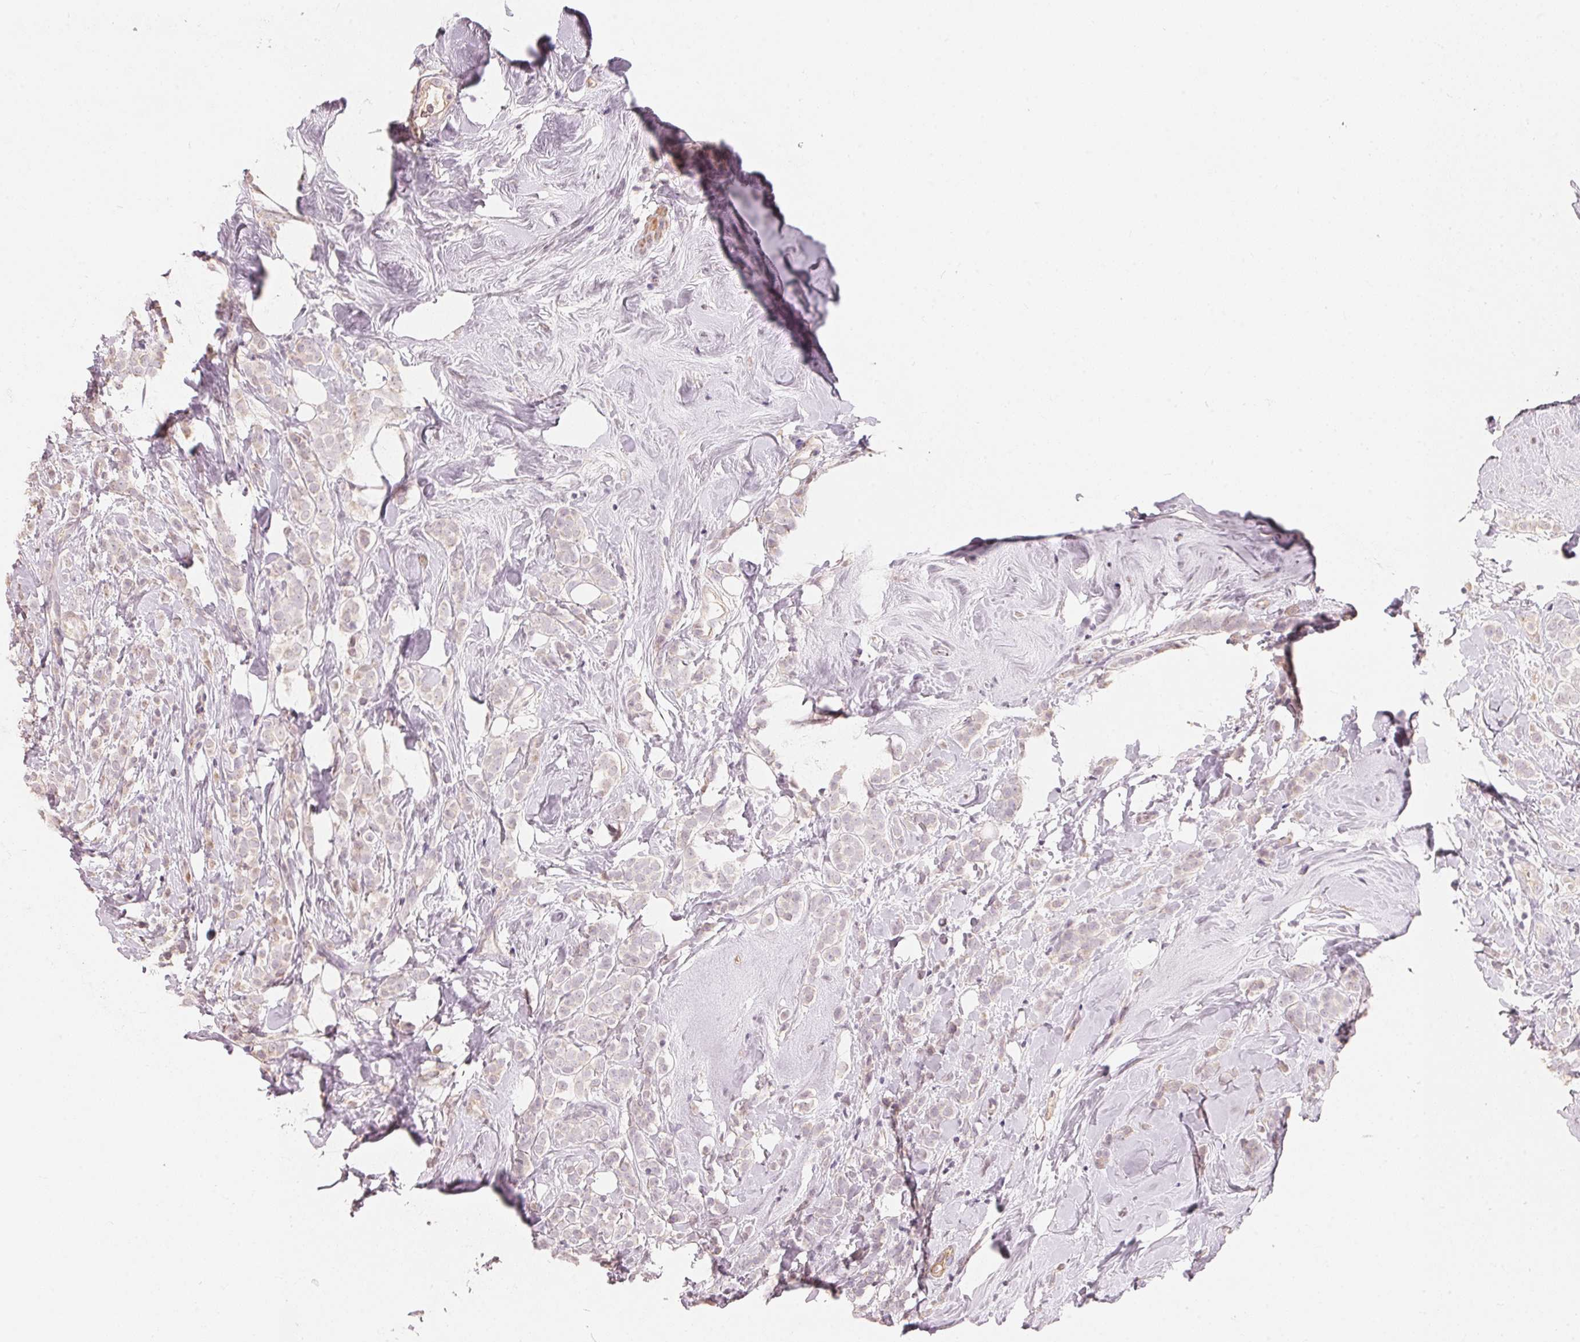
{"staining": {"intensity": "negative", "quantity": "none", "location": "none"}, "tissue": "breast cancer", "cell_type": "Tumor cells", "image_type": "cancer", "snomed": [{"axis": "morphology", "description": "Lobular carcinoma"}, {"axis": "topography", "description": "Breast"}], "caption": "The histopathology image displays no staining of tumor cells in breast cancer (lobular carcinoma).", "gene": "TP53AIP1", "patient": {"sex": "female", "age": 49}}